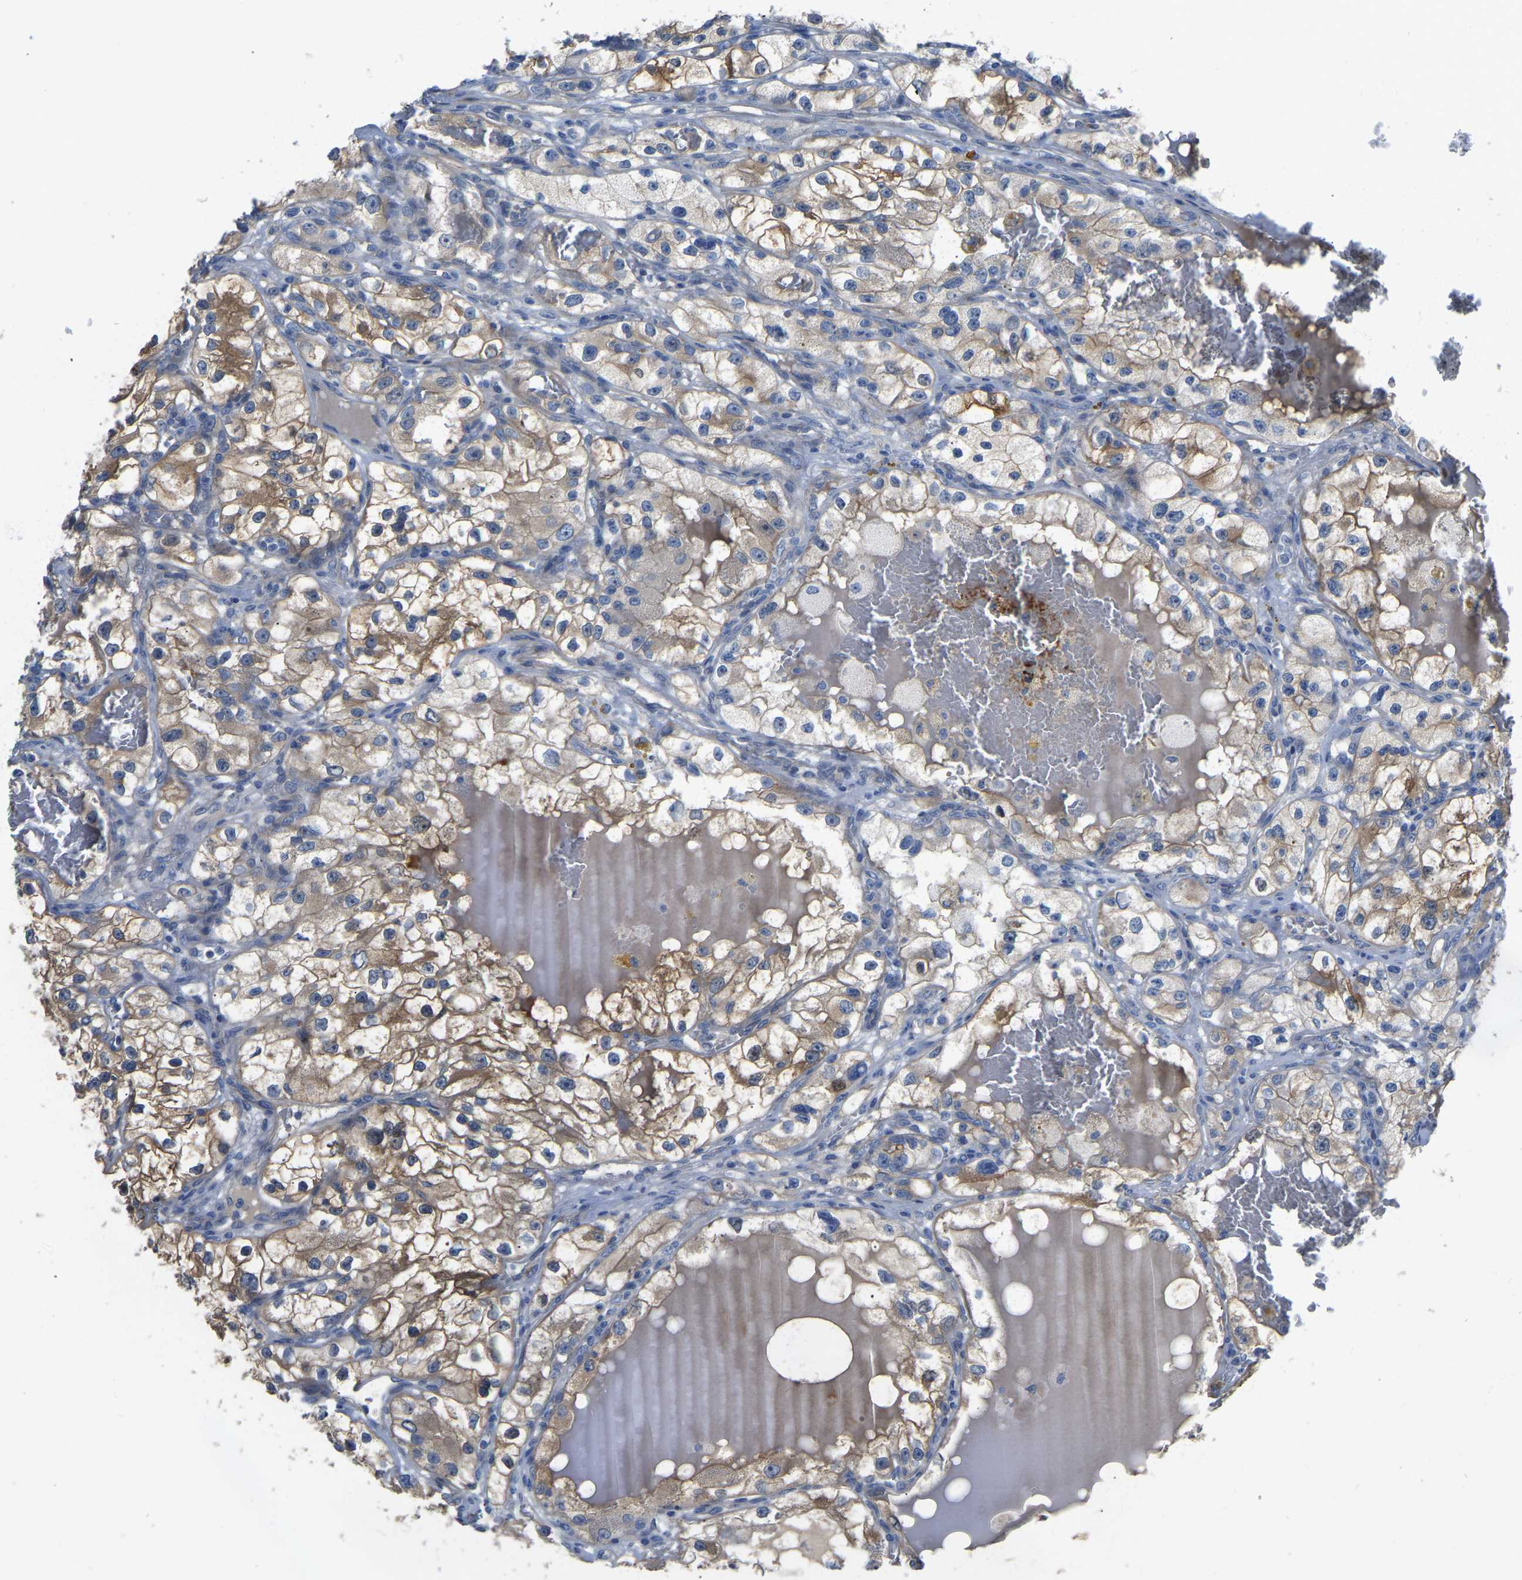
{"staining": {"intensity": "moderate", "quantity": "25%-75%", "location": "cytoplasmic/membranous"}, "tissue": "renal cancer", "cell_type": "Tumor cells", "image_type": "cancer", "snomed": [{"axis": "morphology", "description": "Adenocarcinoma, NOS"}, {"axis": "topography", "description": "Kidney"}], "caption": "An immunohistochemistry (IHC) photomicrograph of neoplastic tissue is shown. Protein staining in brown shows moderate cytoplasmic/membranous positivity in adenocarcinoma (renal) within tumor cells.", "gene": "HIGD2B", "patient": {"sex": "female", "age": 57}}